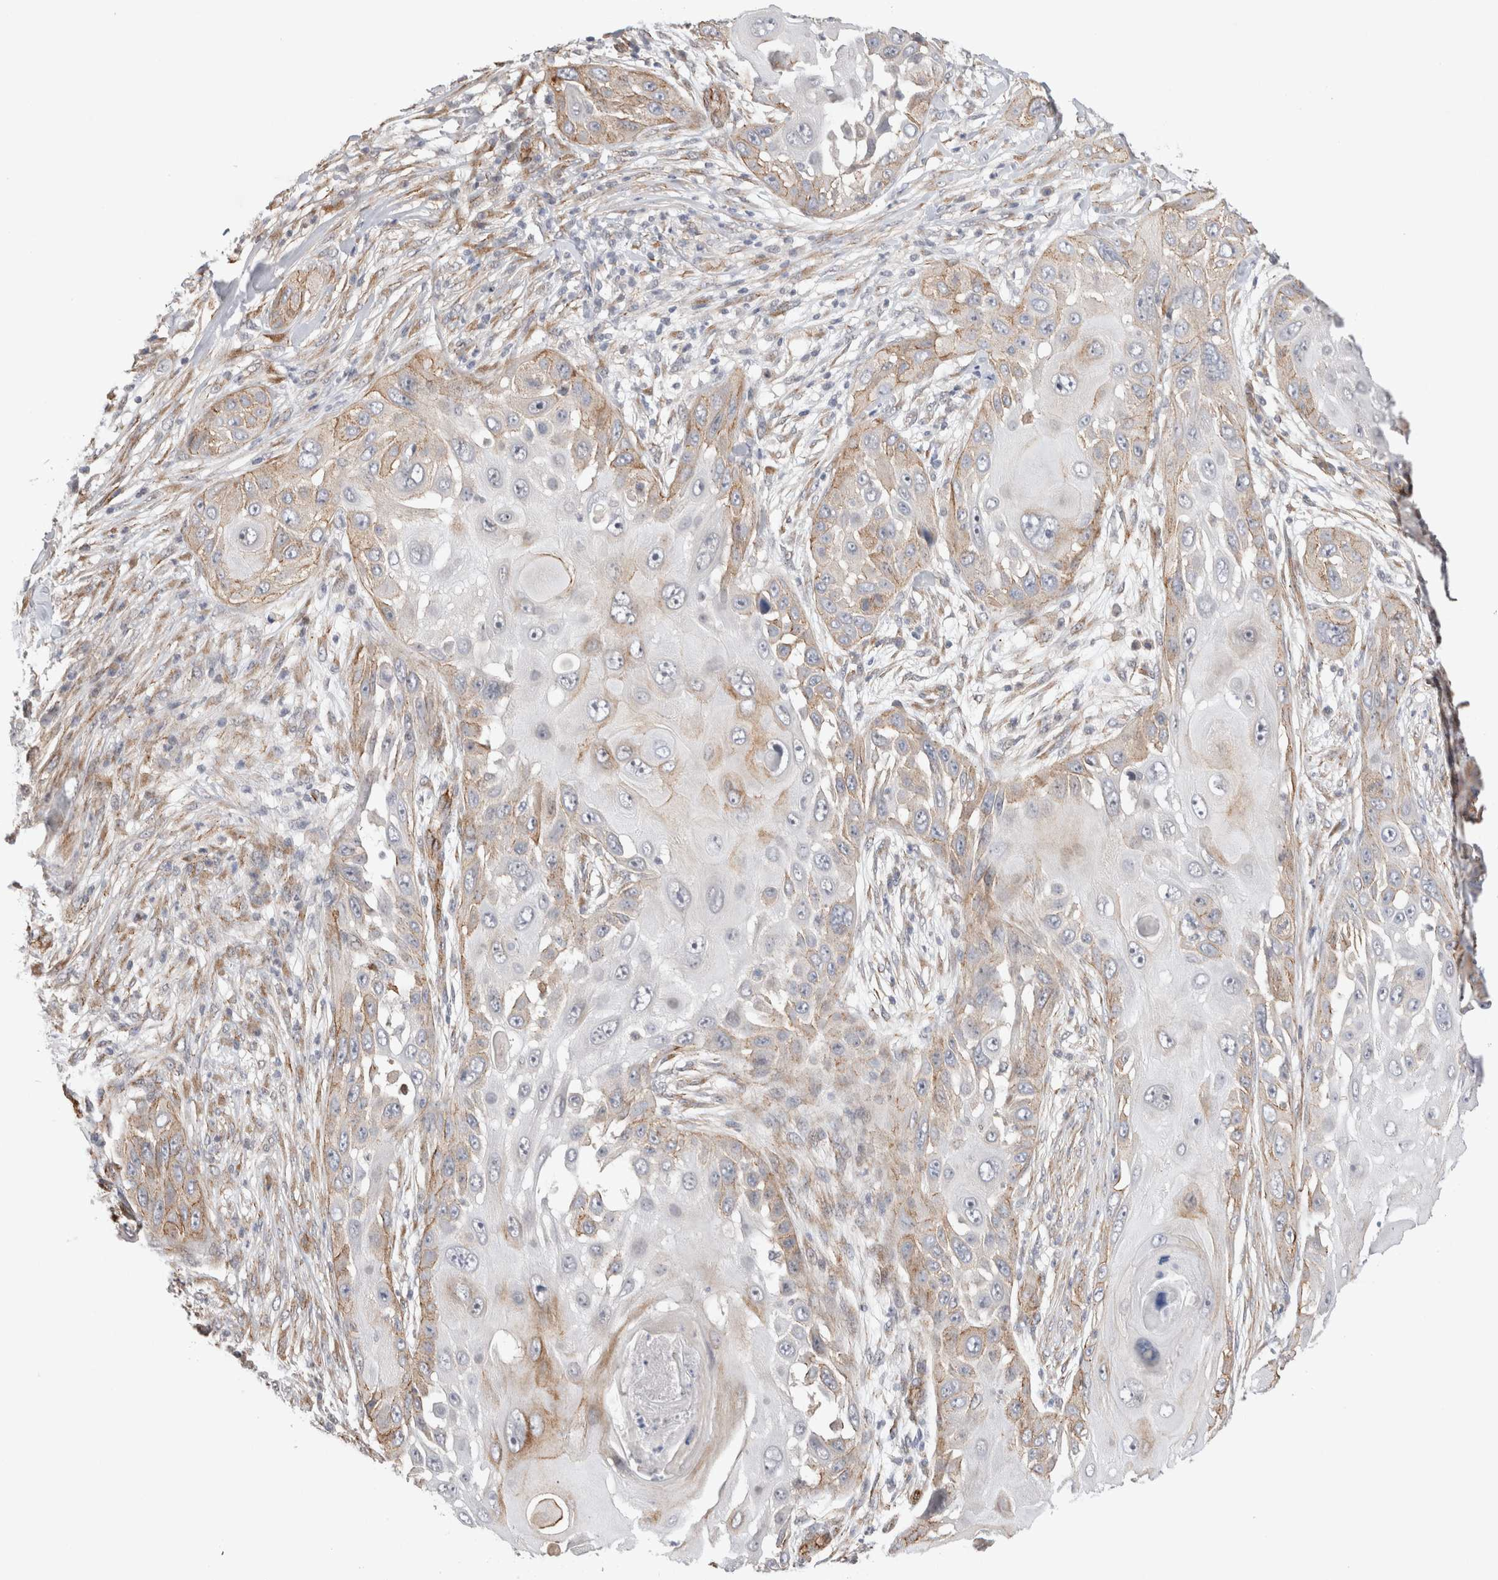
{"staining": {"intensity": "moderate", "quantity": "<25%", "location": "cytoplasmic/membranous"}, "tissue": "skin cancer", "cell_type": "Tumor cells", "image_type": "cancer", "snomed": [{"axis": "morphology", "description": "Squamous cell carcinoma, NOS"}, {"axis": "topography", "description": "Skin"}], "caption": "IHC histopathology image of neoplastic tissue: human squamous cell carcinoma (skin) stained using IHC displays low levels of moderate protein expression localized specifically in the cytoplasmic/membranous of tumor cells, appearing as a cytoplasmic/membranous brown color.", "gene": "CAAP1", "patient": {"sex": "female", "age": 44}}